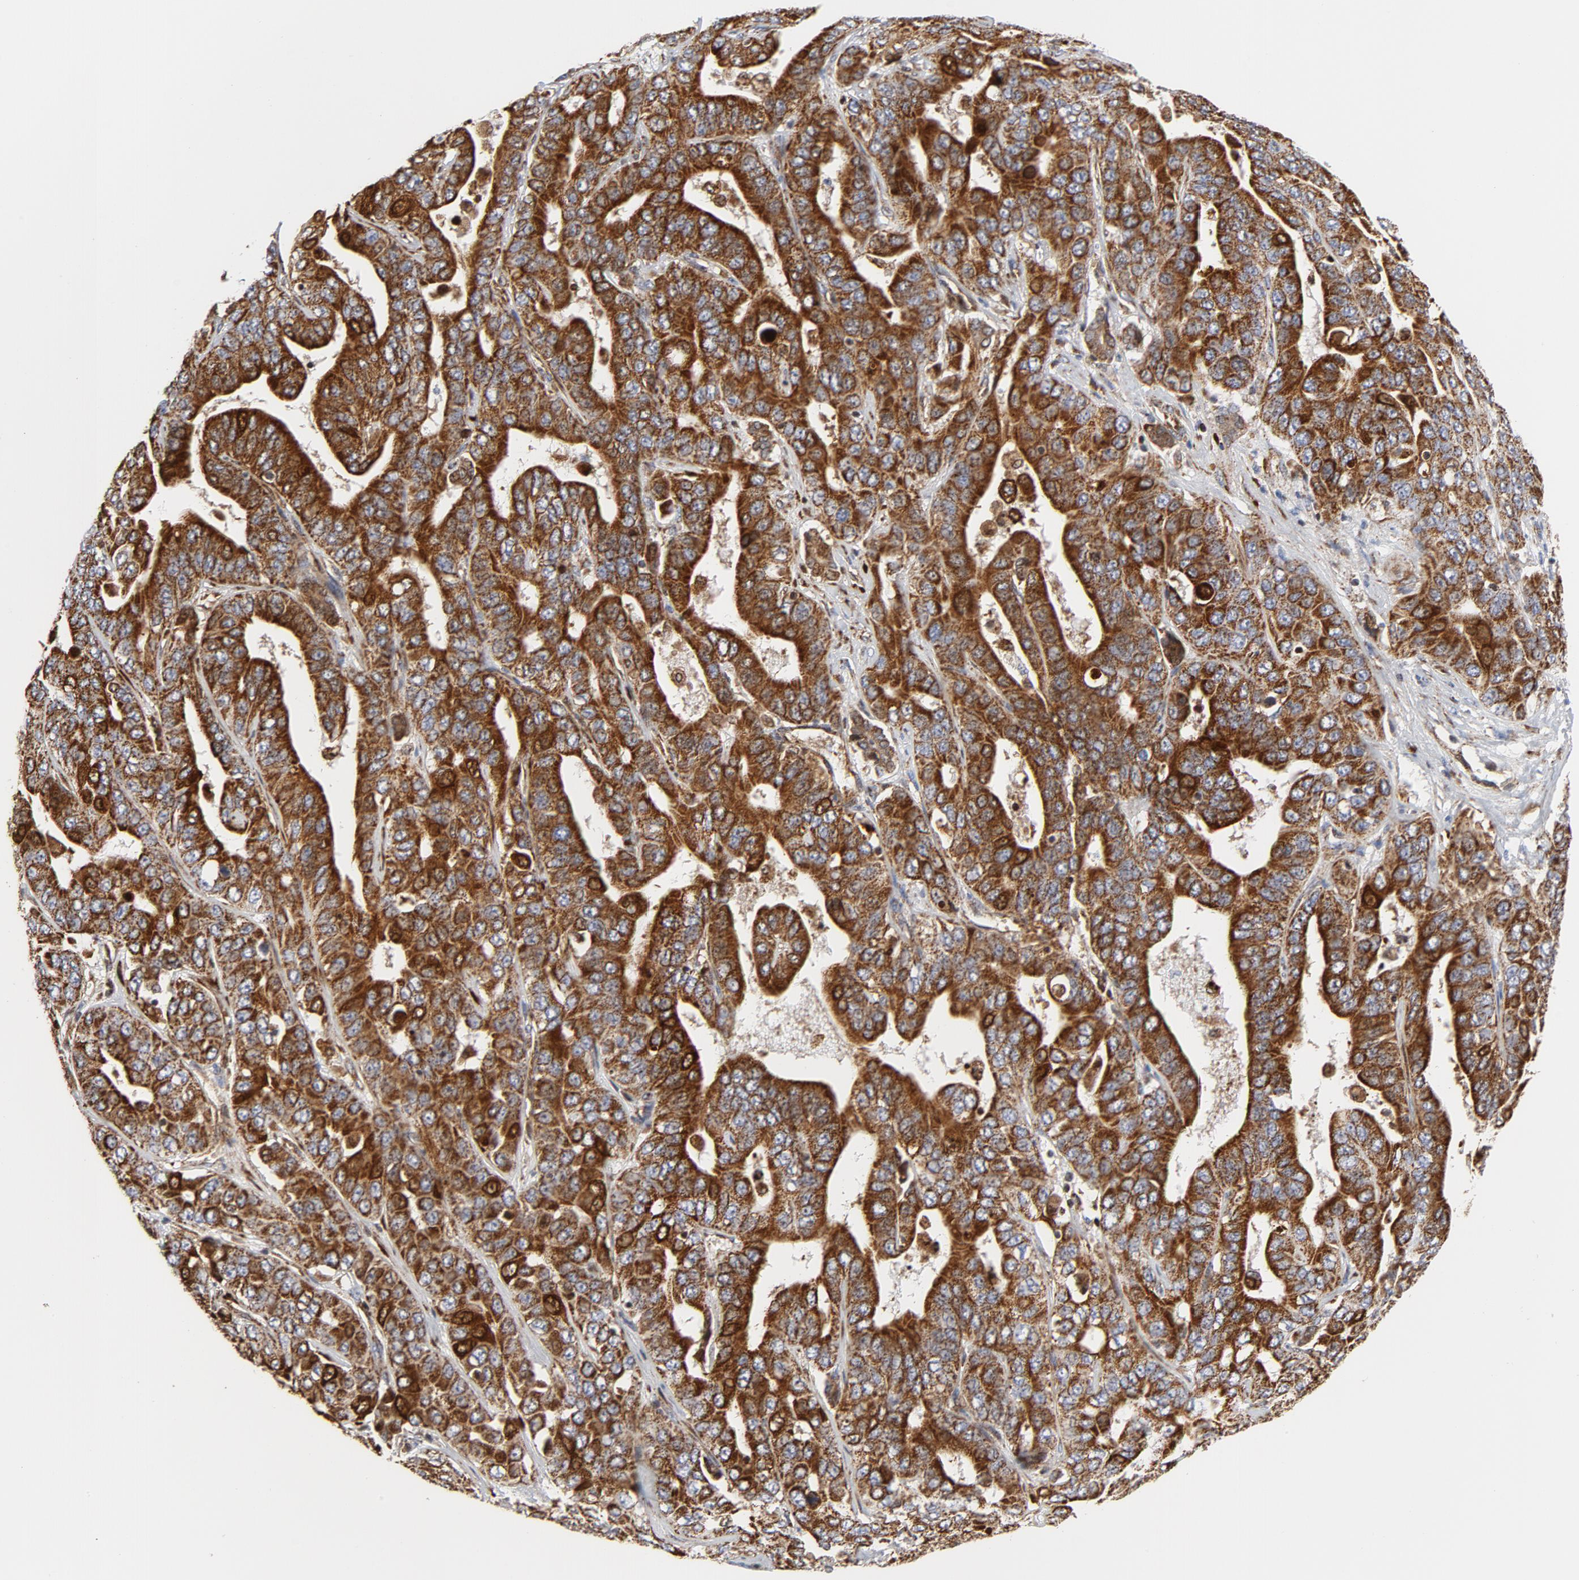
{"staining": {"intensity": "strong", "quantity": ">75%", "location": "cytoplasmic/membranous"}, "tissue": "liver cancer", "cell_type": "Tumor cells", "image_type": "cancer", "snomed": [{"axis": "morphology", "description": "Cholangiocarcinoma"}, {"axis": "topography", "description": "Liver"}], "caption": "Immunohistochemistry (IHC) photomicrograph of human cholangiocarcinoma (liver) stained for a protein (brown), which exhibits high levels of strong cytoplasmic/membranous positivity in approximately >75% of tumor cells.", "gene": "CYCS", "patient": {"sex": "female", "age": 52}}